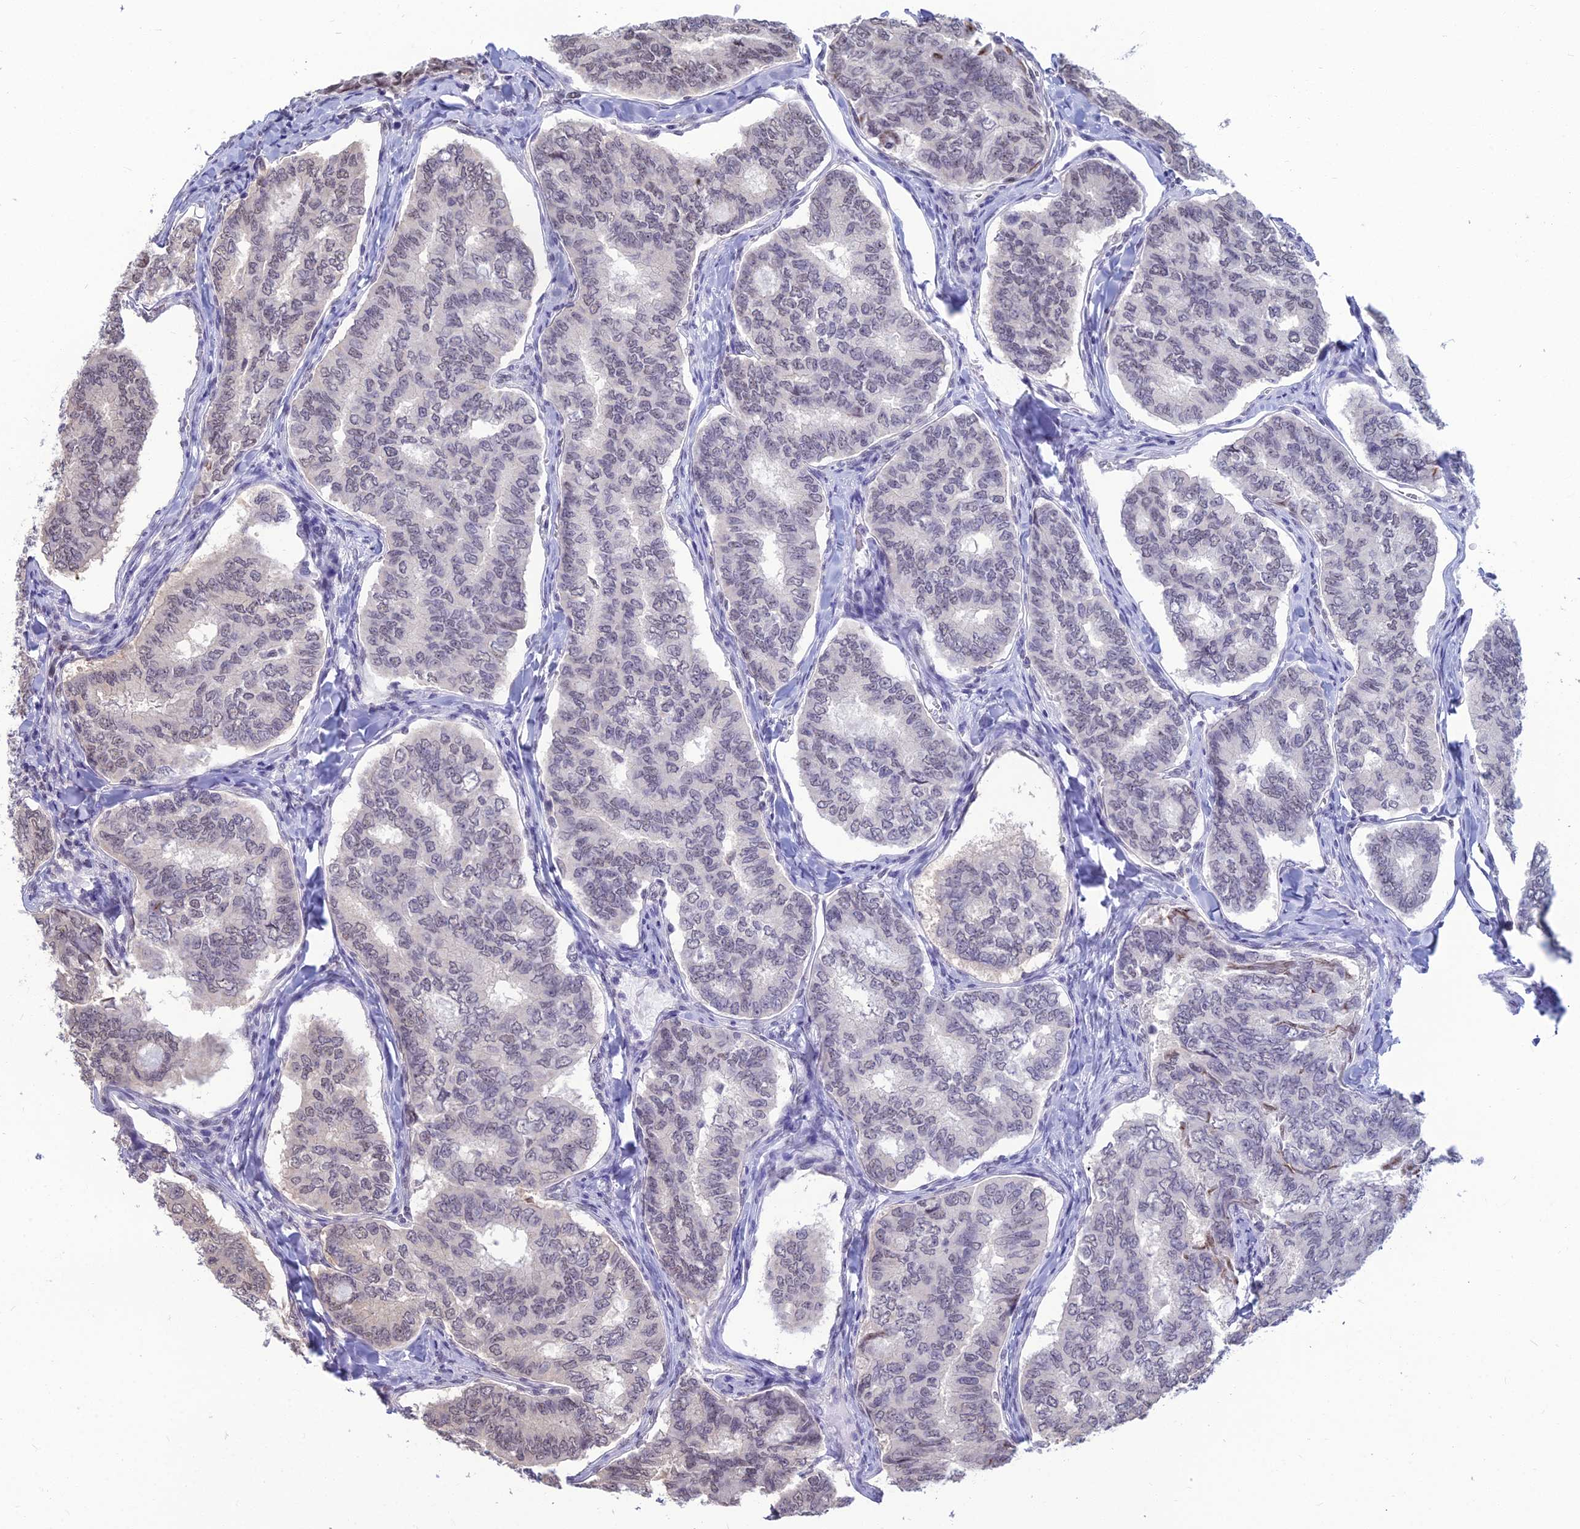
{"staining": {"intensity": "weak", "quantity": "<25%", "location": "nuclear"}, "tissue": "thyroid cancer", "cell_type": "Tumor cells", "image_type": "cancer", "snomed": [{"axis": "morphology", "description": "Papillary adenocarcinoma, NOS"}, {"axis": "topography", "description": "Thyroid gland"}], "caption": "The photomicrograph demonstrates no significant positivity in tumor cells of thyroid cancer.", "gene": "SRSF7", "patient": {"sex": "female", "age": 35}}